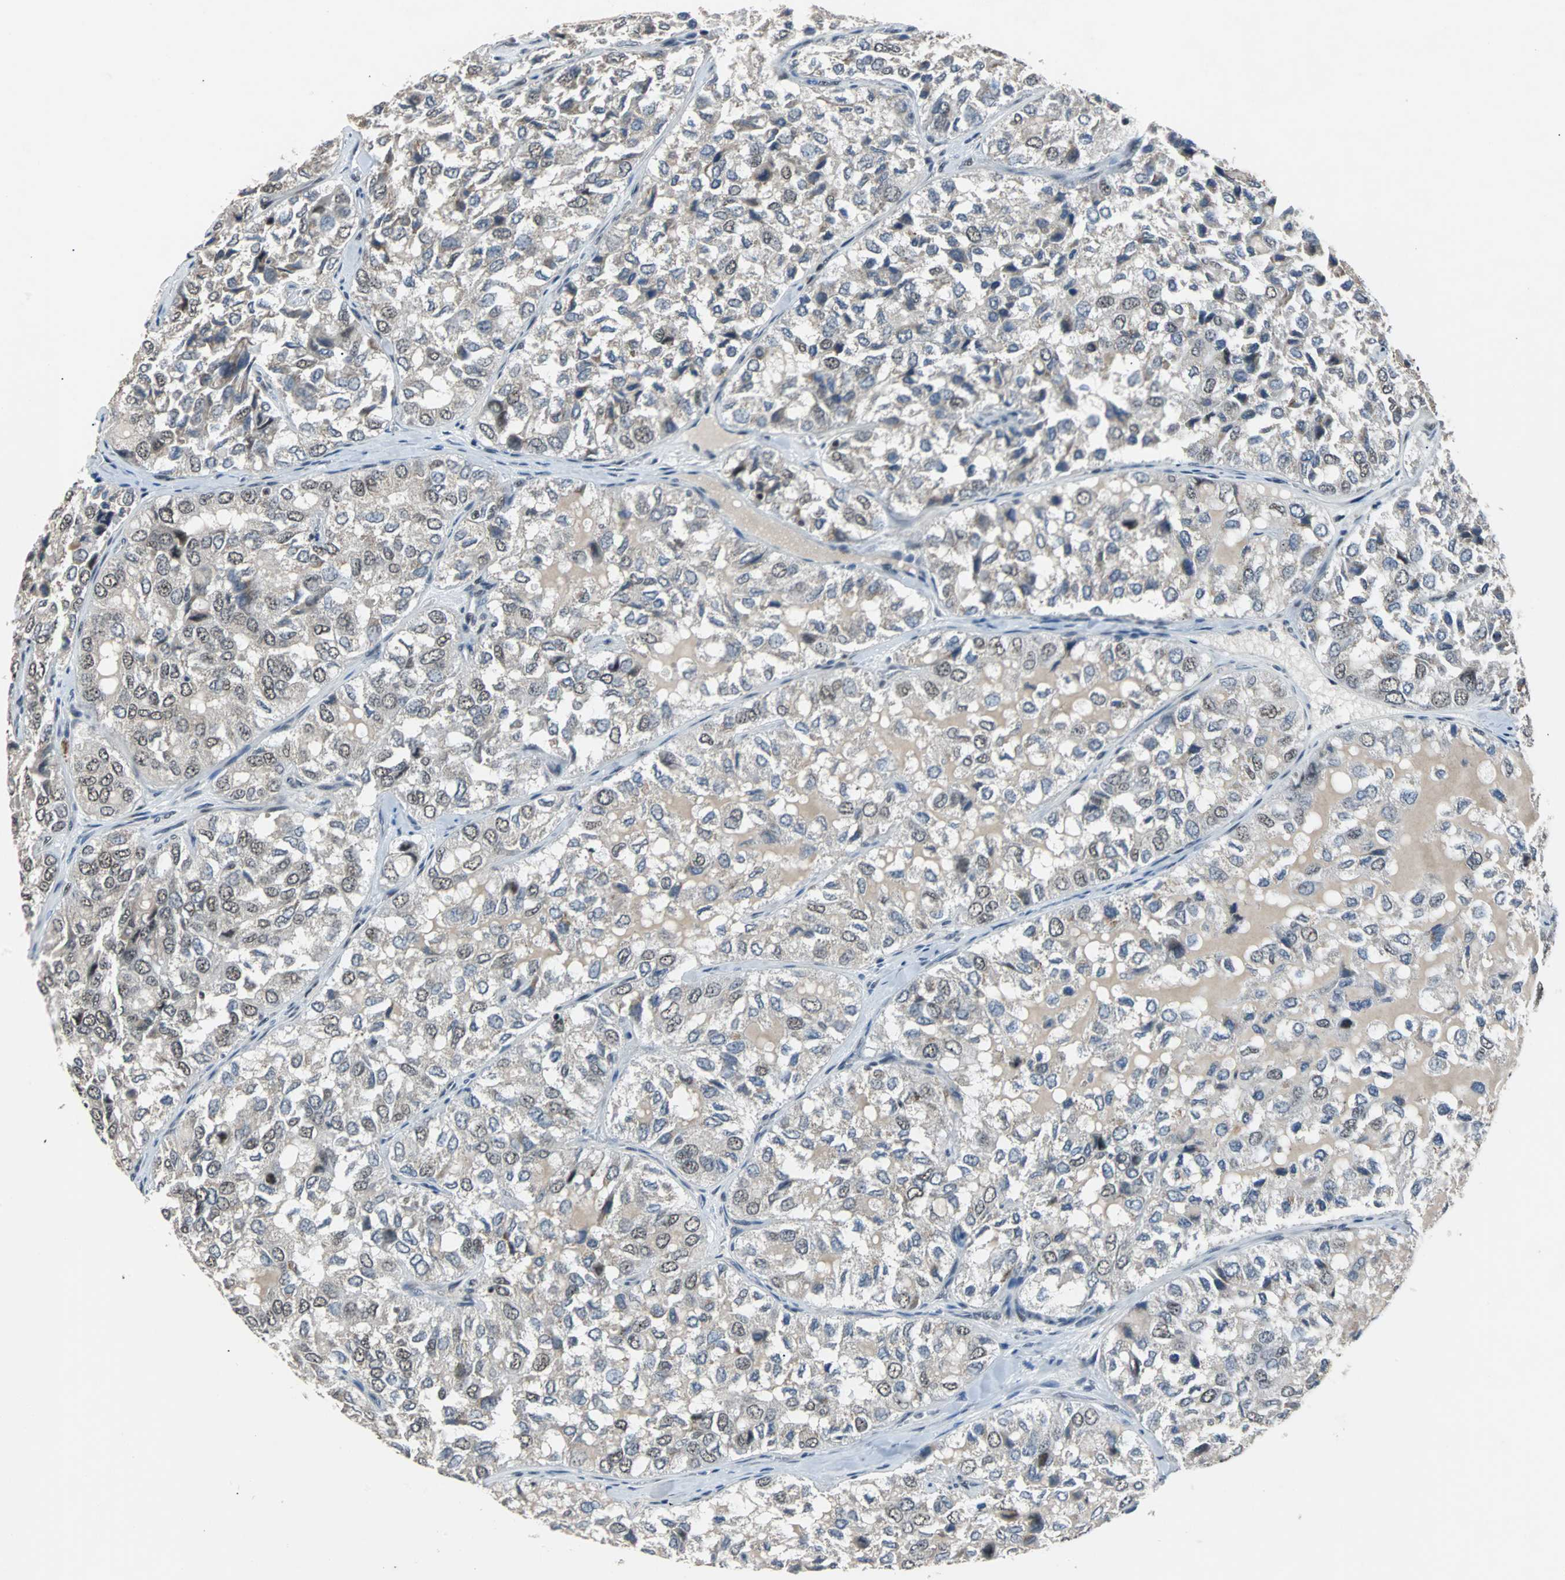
{"staining": {"intensity": "weak", "quantity": "<25%", "location": "nuclear"}, "tissue": "thyroid cancer", "cell_type": "Tumor cells", "image_type": "cancer", "snomed": [{"axis": "morphology", "description": "Follicular adenoma carcinoma, NOS"}, {"axis": "topography", "description": "Thyroid gland"}], "caption": "Immunohistochemical staining of human follicular adenoma carcinoma (thyroid) displays no significant positivity in tumor cells. (DAB immunohistochemistry, high magnification).", "gene": "USP28", "patient": {"sex": "male", "age": 75}}